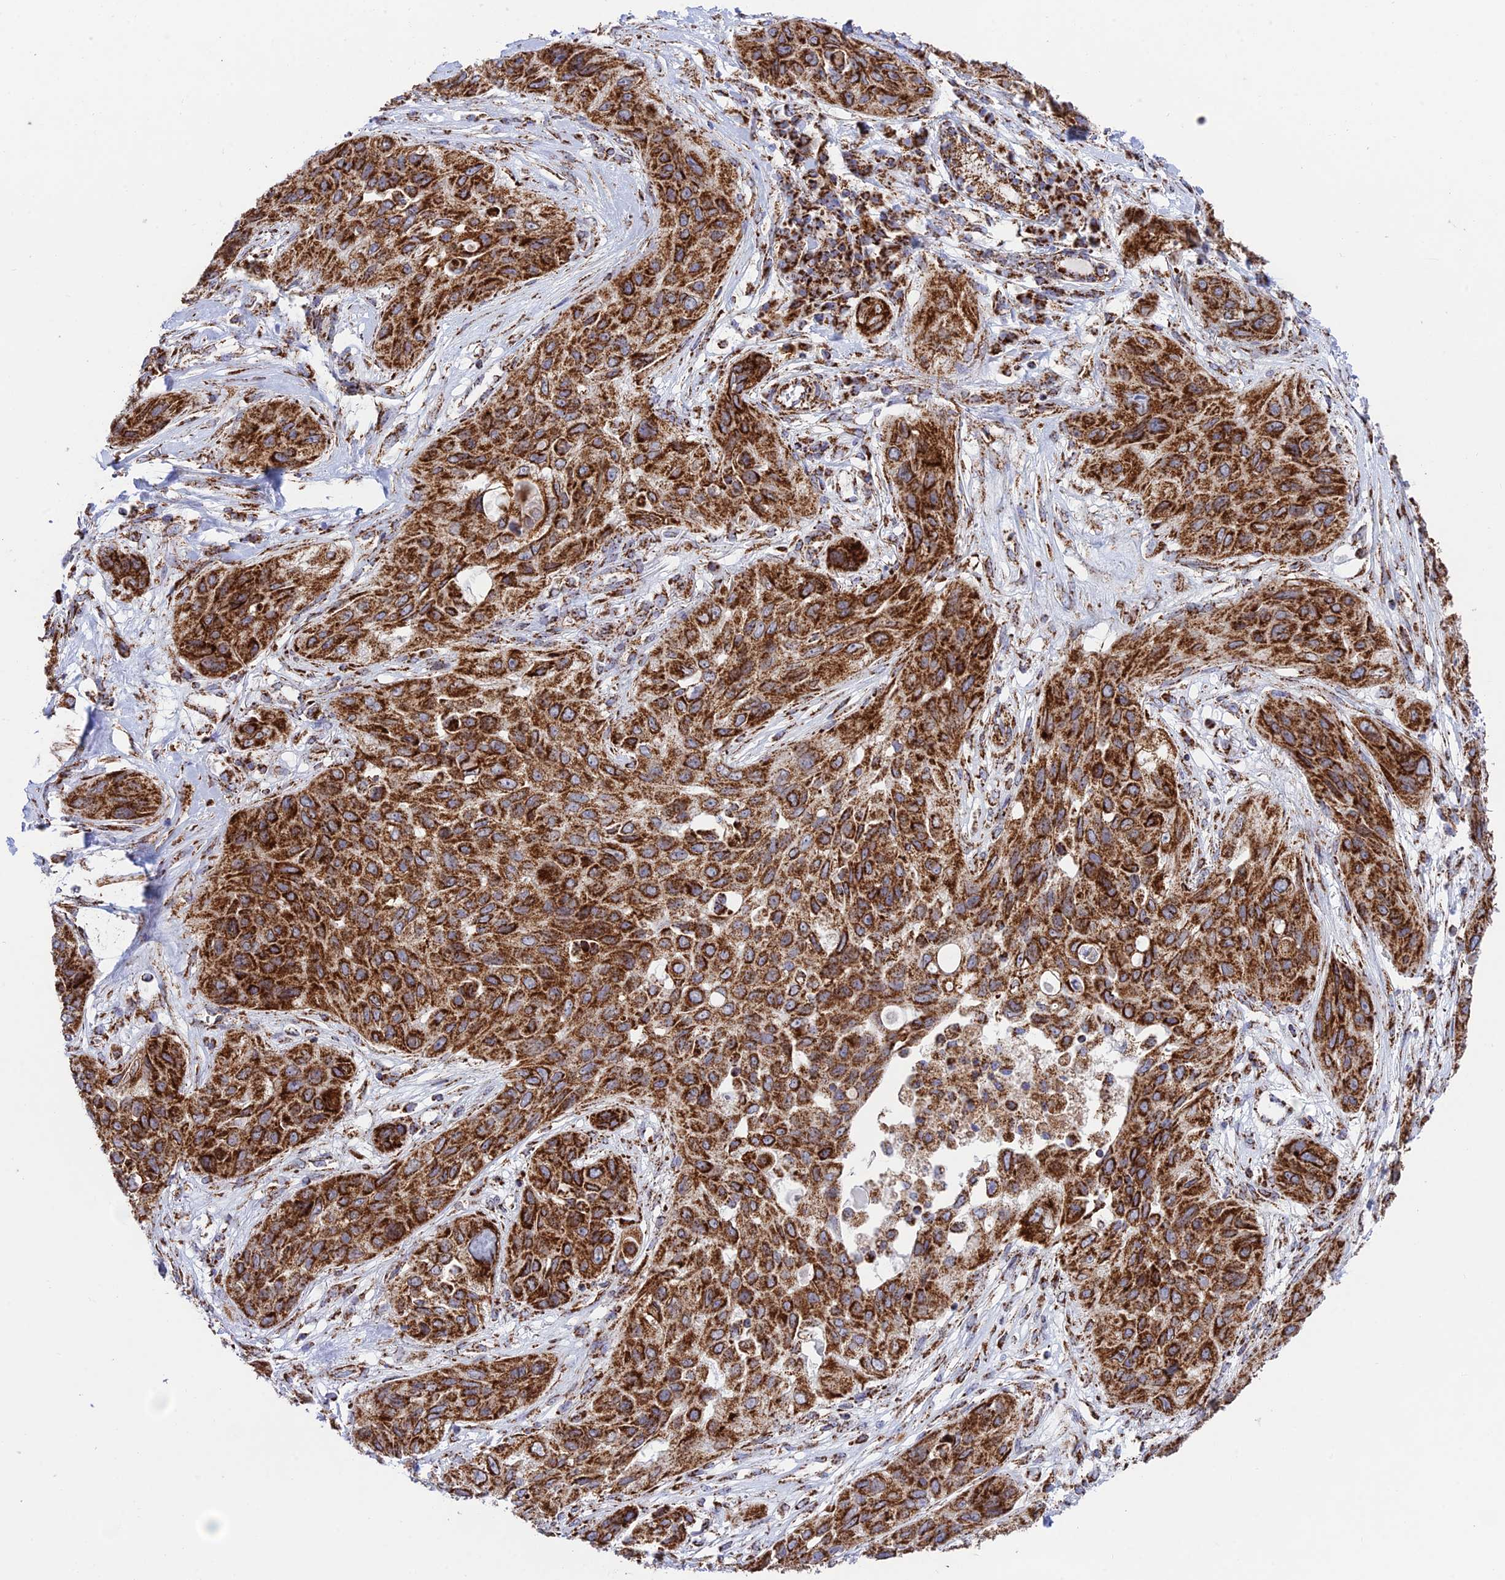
{"staining": {"intensity": "strong", "quantity": ">75%", "location": "cytoplasmic/membranous"}, "tissue": "lung cancer", "cell_type": "Tumor cells", "image_type": "cancer", "snomed": [{"axis": "morphology", "description": "Squamous cell carcinoma, NOS"}, {"axis": "topography", "description": "Lung"}], "caption": "About >75% of tumor cells in lung cancer (squamous cell carcinoma) demonstrate strong cytoplasmic/membranous protein positivity as visualized by brown immunohistochemical staining.", "gene": "CHCHD3", "patient": {"sex": "female", "age": 70}}